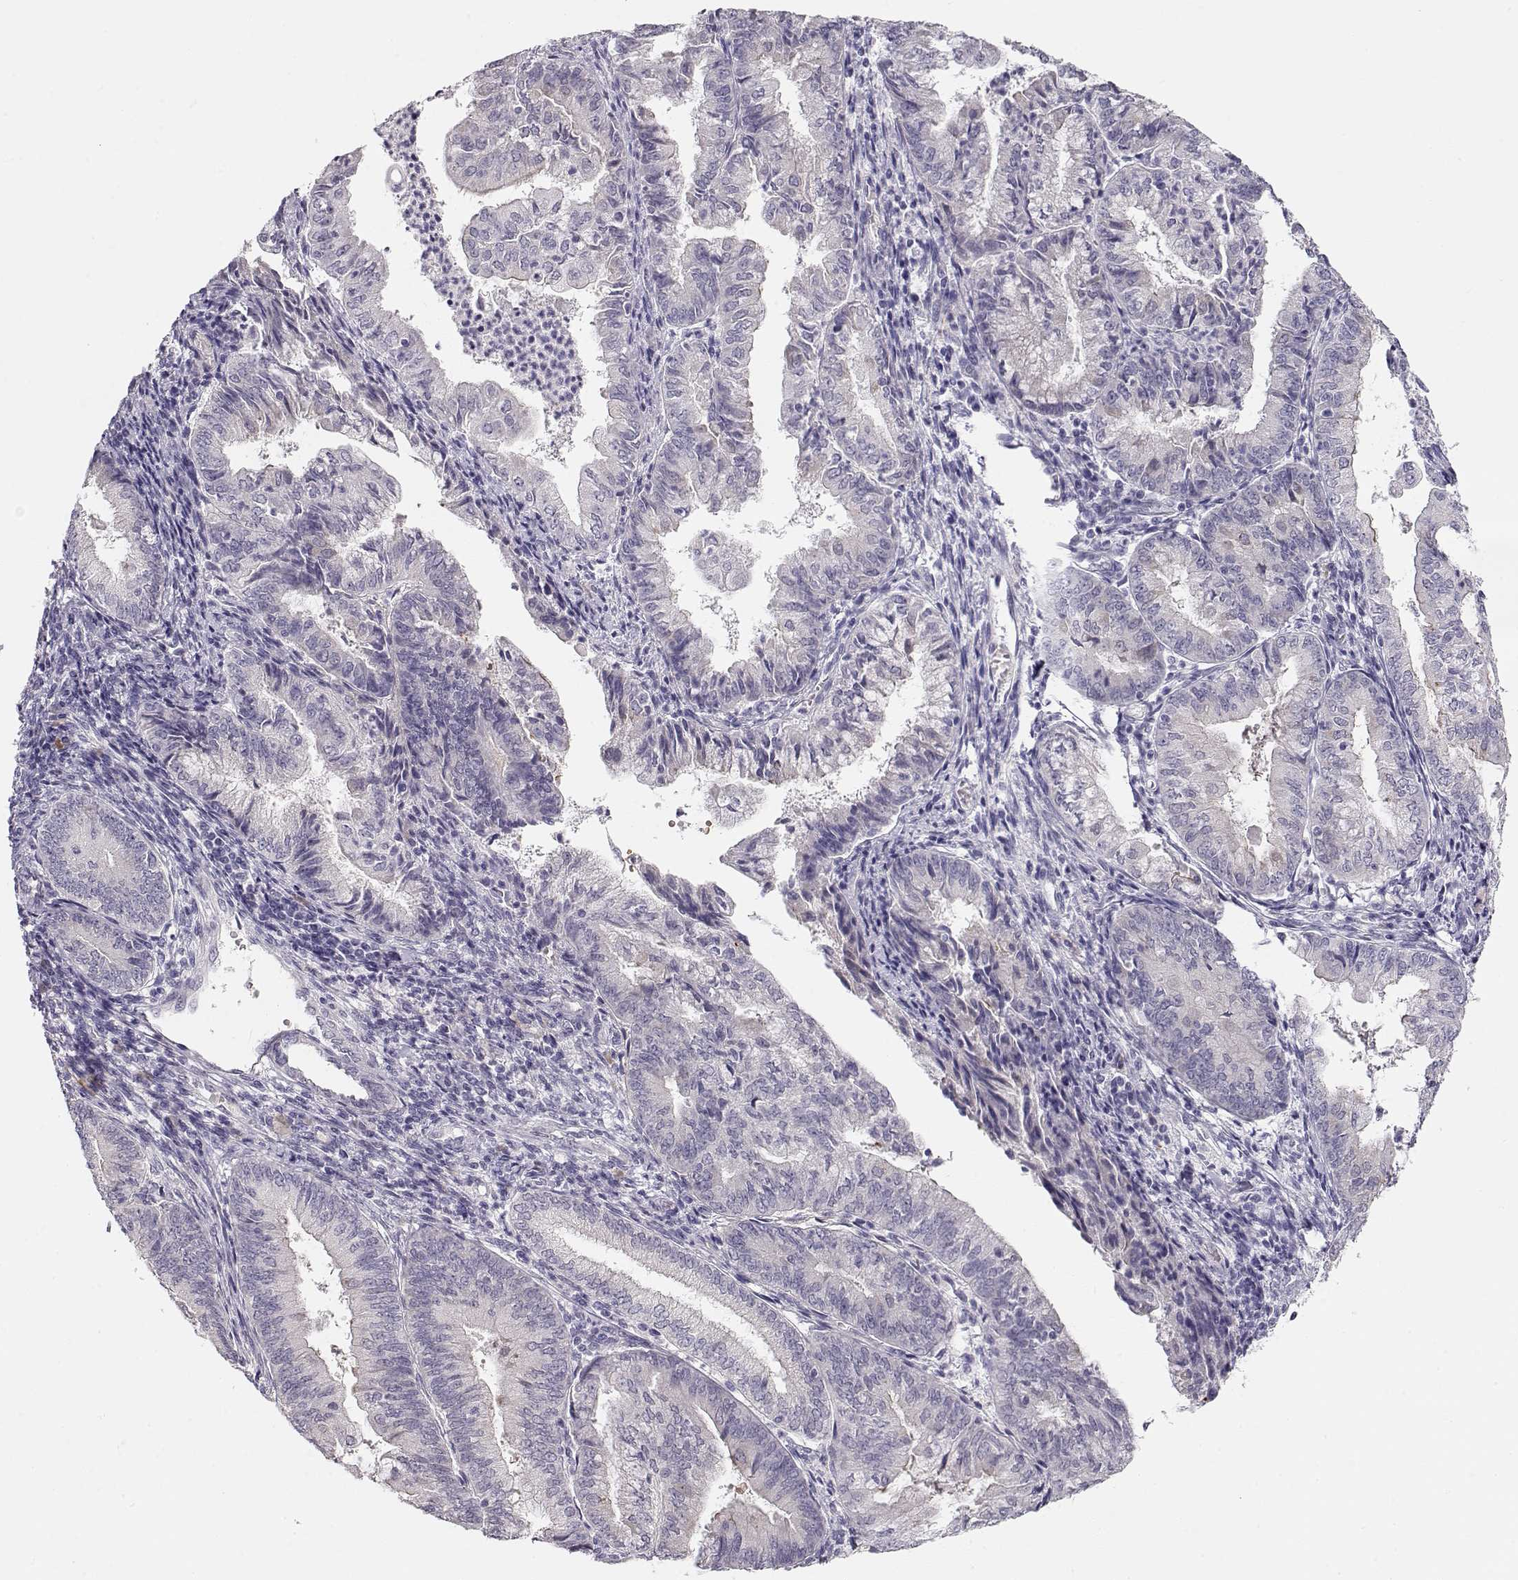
{"staining": {"intensity": "negative", "quantity": "none", "location": "none"}, "tissue": "endometrial cancer", "cell_type": "Tumor cells", "image_type": "cancer", "snomed": [{"axis": "morphology", "description": "Adenocarcinoma, NOS"}, {"axis": "topography", "description": "Endometrium"}], "caption": "Immunohistochemistry micrograph of neoplastic tissue: endometrial cancer stained with DAB displays no significant protein positivity in tumor cells.", "gene": "TTC26", "patient": {"sex": "female", "age": 55}}